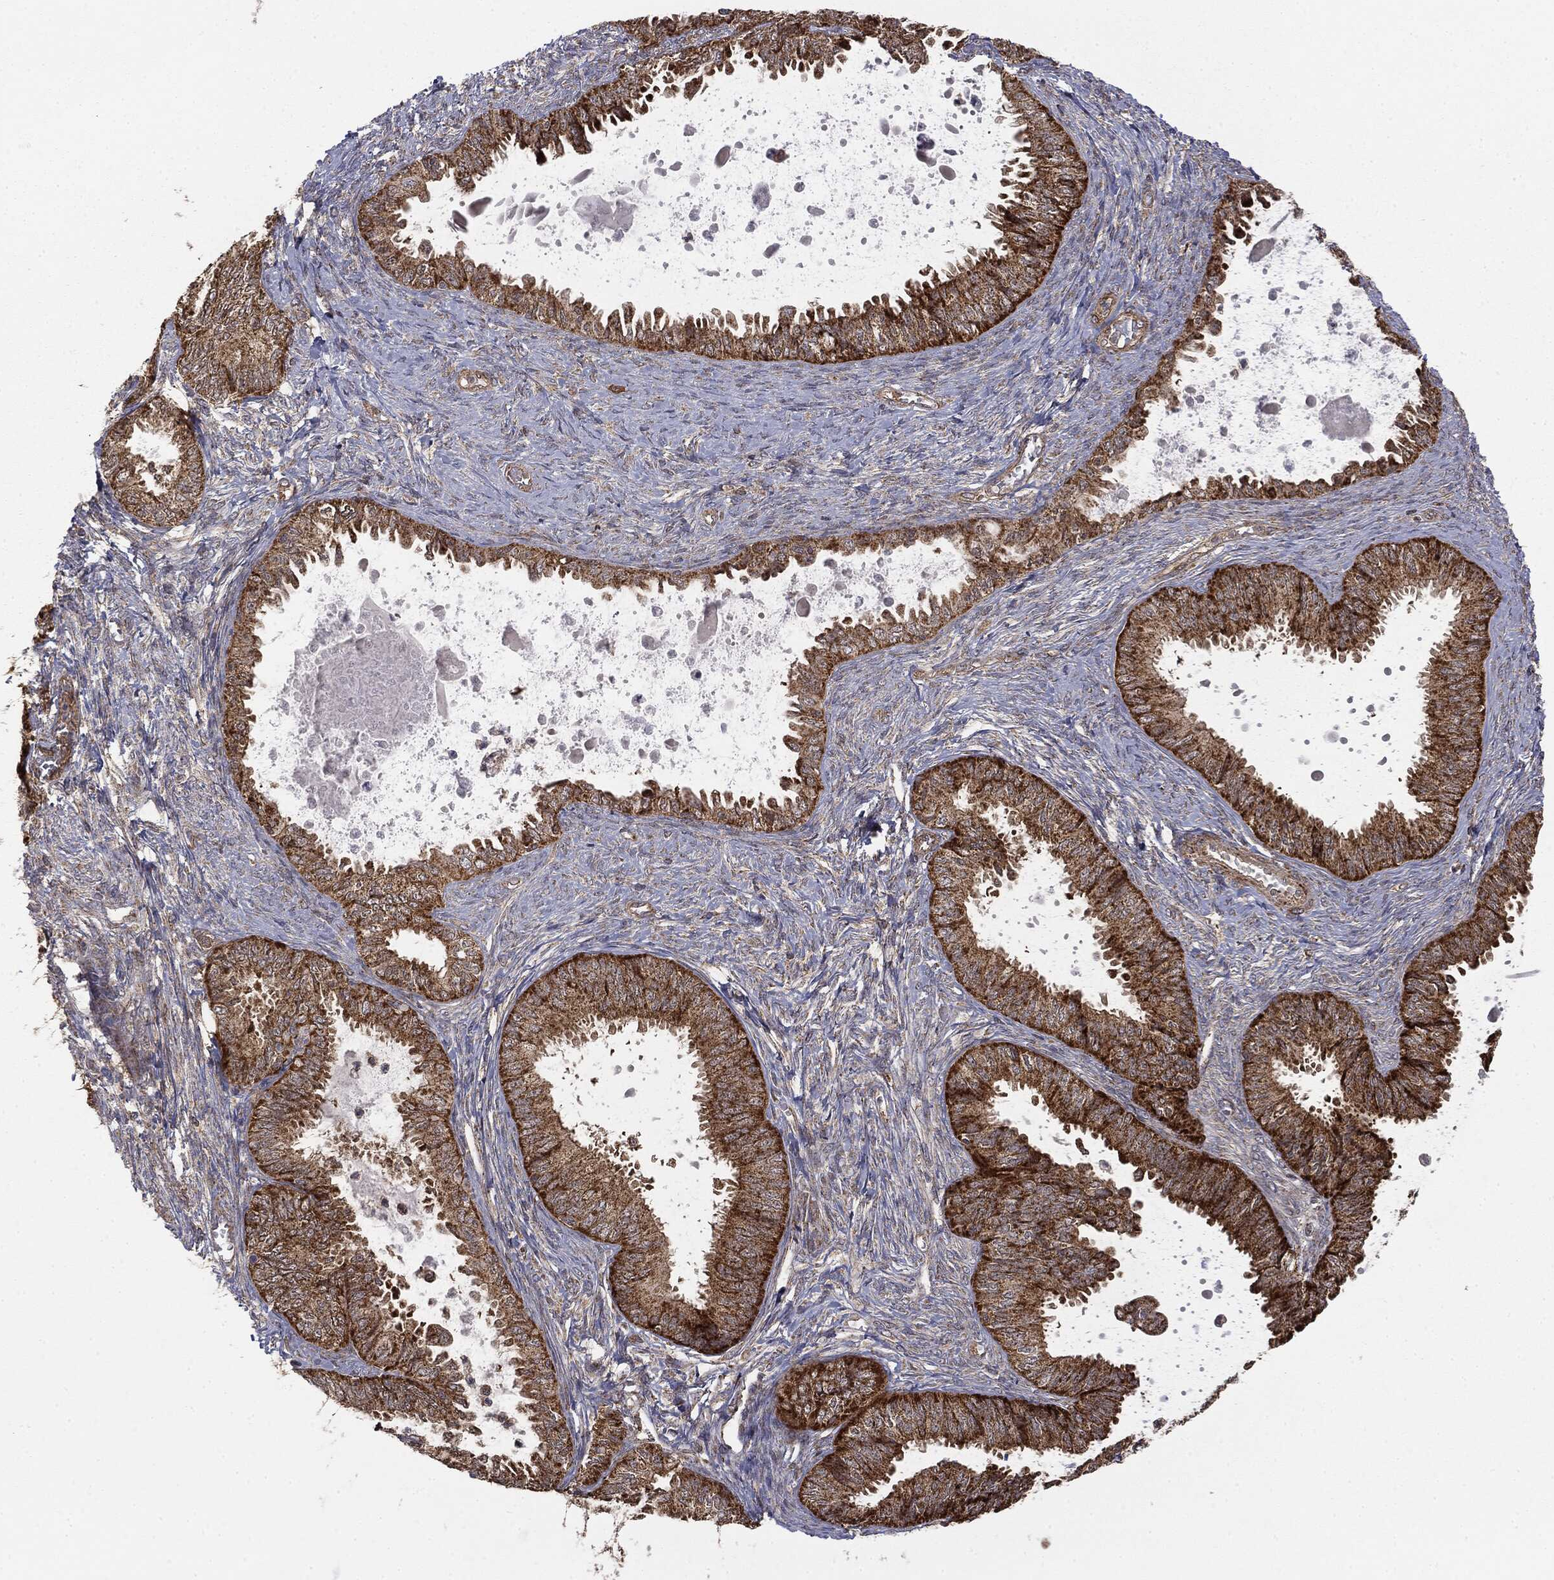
{"staining": {"intensity": "strong", "quantity": ">75%", "location": "cytoplasmic/membranous"}, "tissue": "ovarian cancer", "cell_type": "Tumor cells", "image_type": "cancer", "snomed": [{"axis": "morphology", "description": "Carcinoma, endometroid"}, {"axis": "topography", "description": "Ovary"}], "caption": "The histopathology image displays staining of ovarian endometroid carcinoma, revealing strong cytoplasmic/membranous protein staining (brown color) within tumor cells.", "gene": "MTOR", "patient": {"sex": "female", "age": 70}}